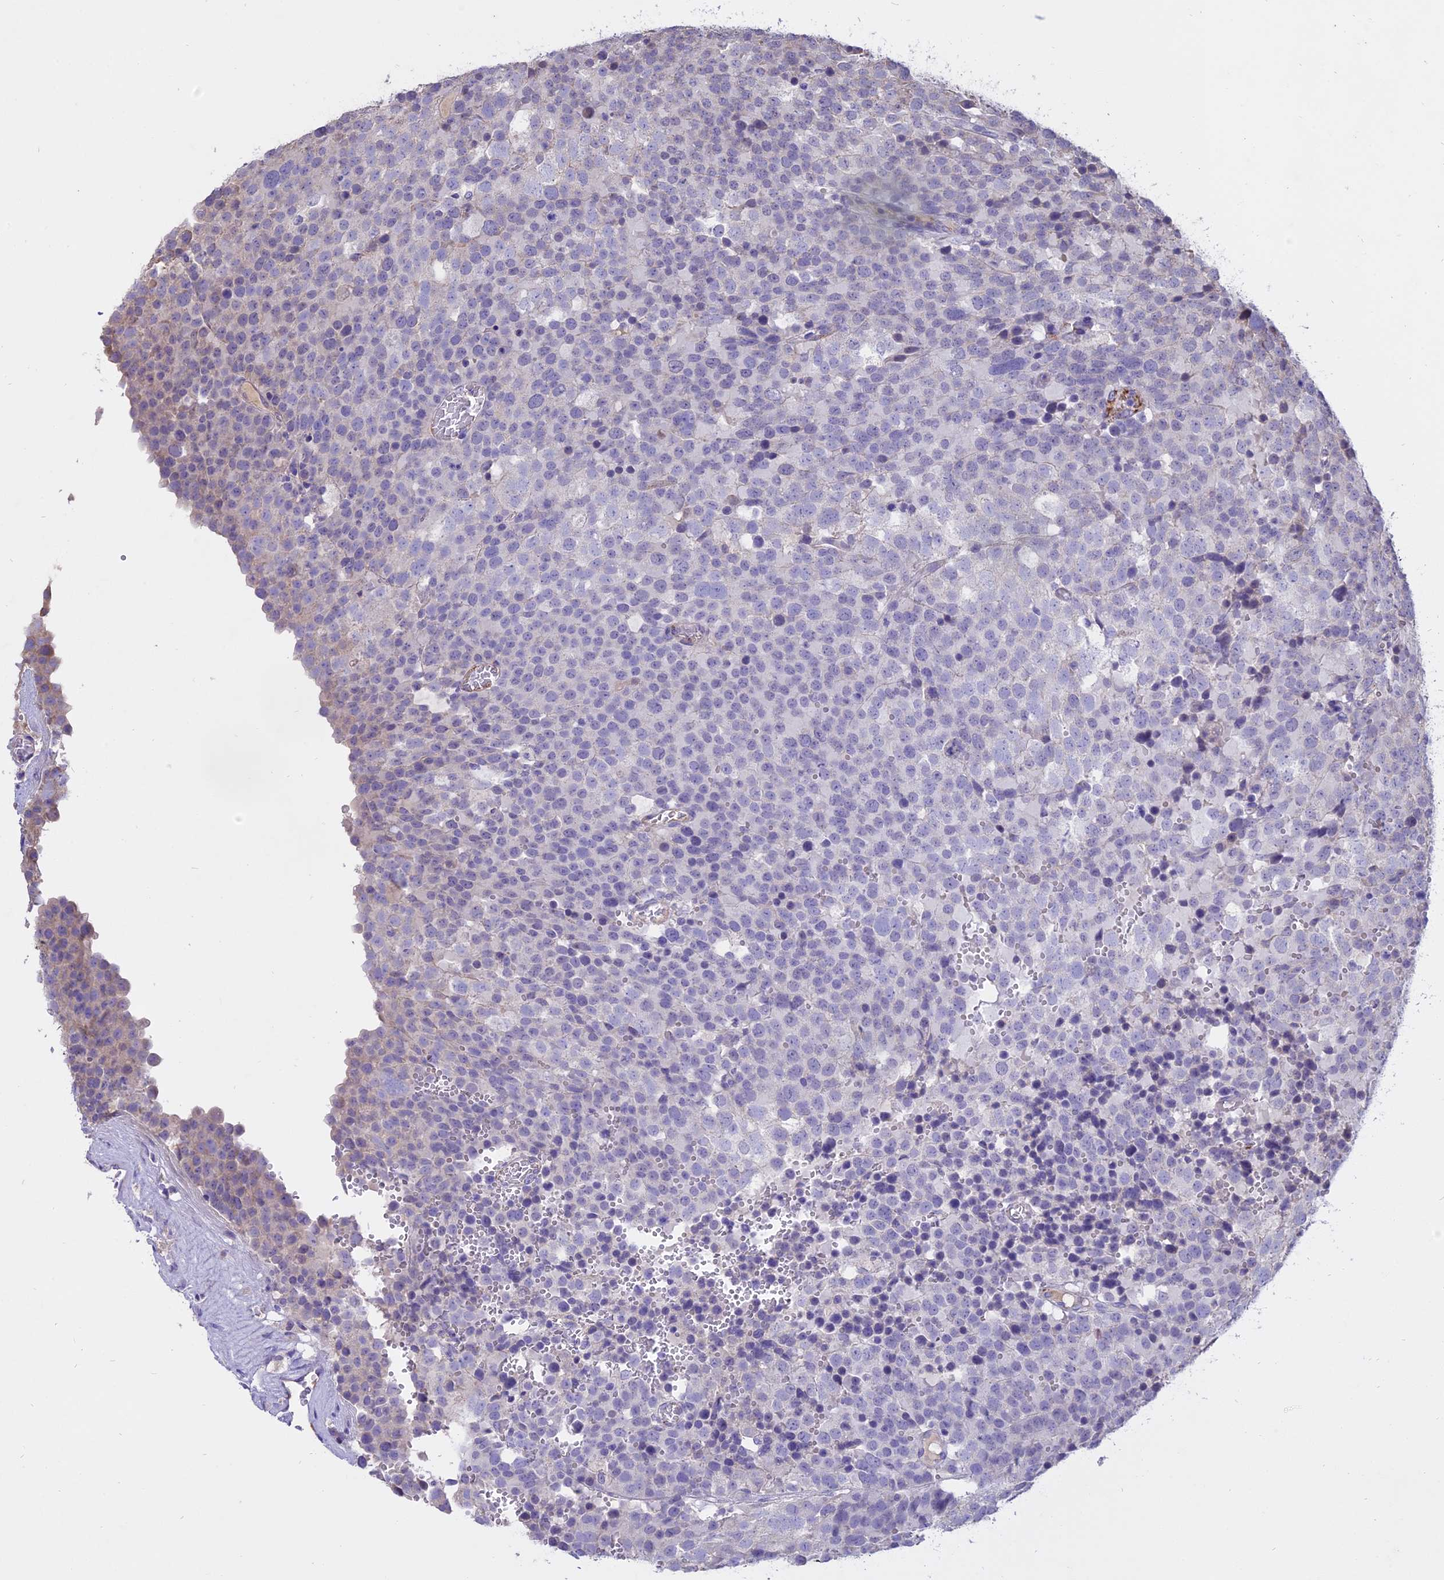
{"staining": {"intensity": "negative", "quantity": "none", "location": "none"}, "tissue": "testis cancer", "cell_type": "Tumor cells", "image_type": "cancer", "snomed": [{"axis": "morphology", "description": "Seminoma, NOS"}, {"axis": "topography", "description": "Testis"}], "caption": "Human seminoma (testis) stained for a protein using immunohistochemistry exhibits no staining in tumor cells.", "gene": "WFDC2", "patient": {"sex": "male", "age": 71}}